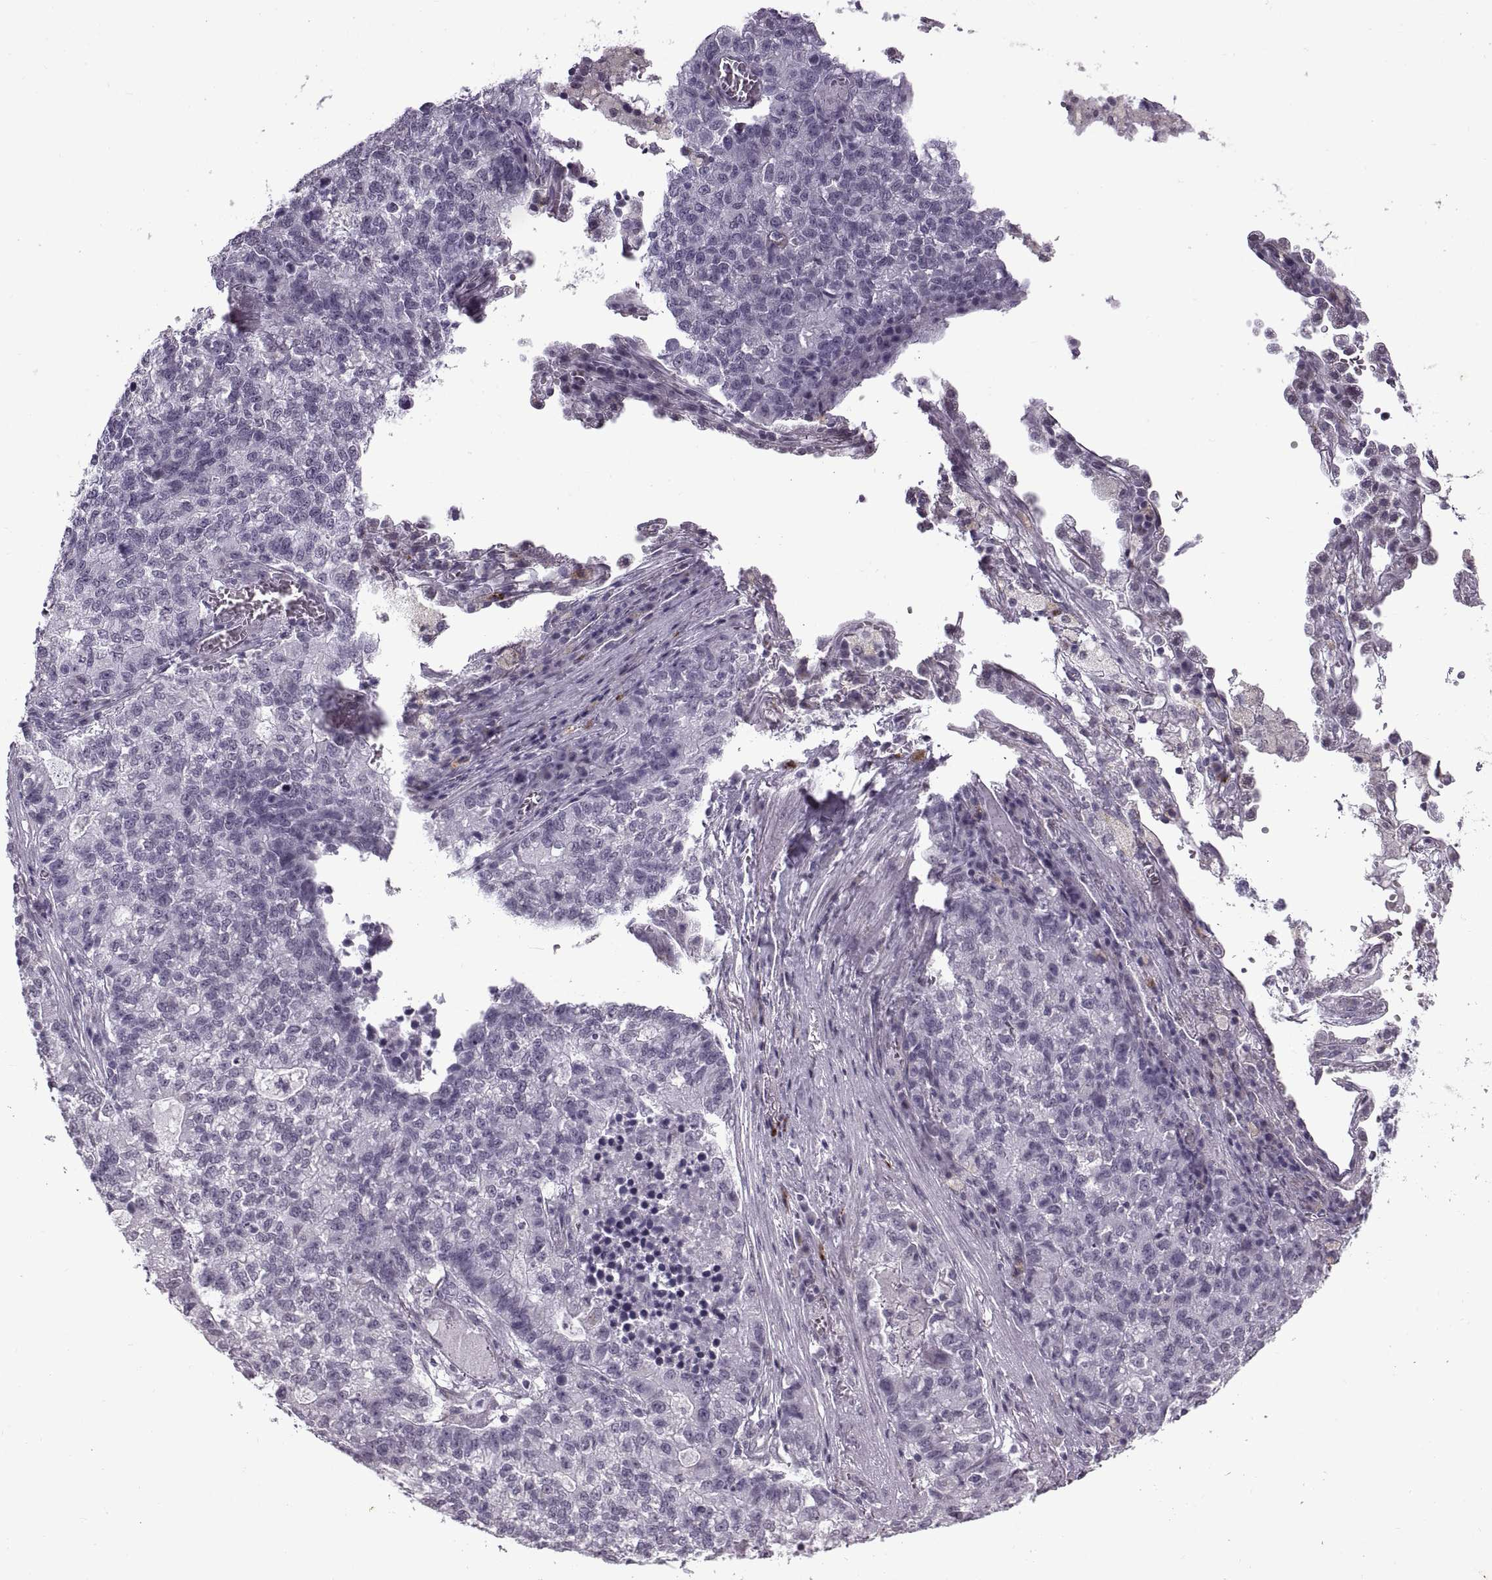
{"staining": {"intensity": "negative", "quantity": "none", "location": "none"}, "tissue": "lung cancer", "cell_type": "Tumor cells", "image_type": "cancer", "snomed": [{"axis": "morphology", "description": "Adenocarcinoma, NOS"}, {"axis": "topography", "description": "Lung"}], "caption": "A high-resolution image shows IHC staining of lung cancer, which demonstrates no significant staining in tumor cells.", "gene": "PRSS37", "patient": {"sex": "male", "age": 57}}